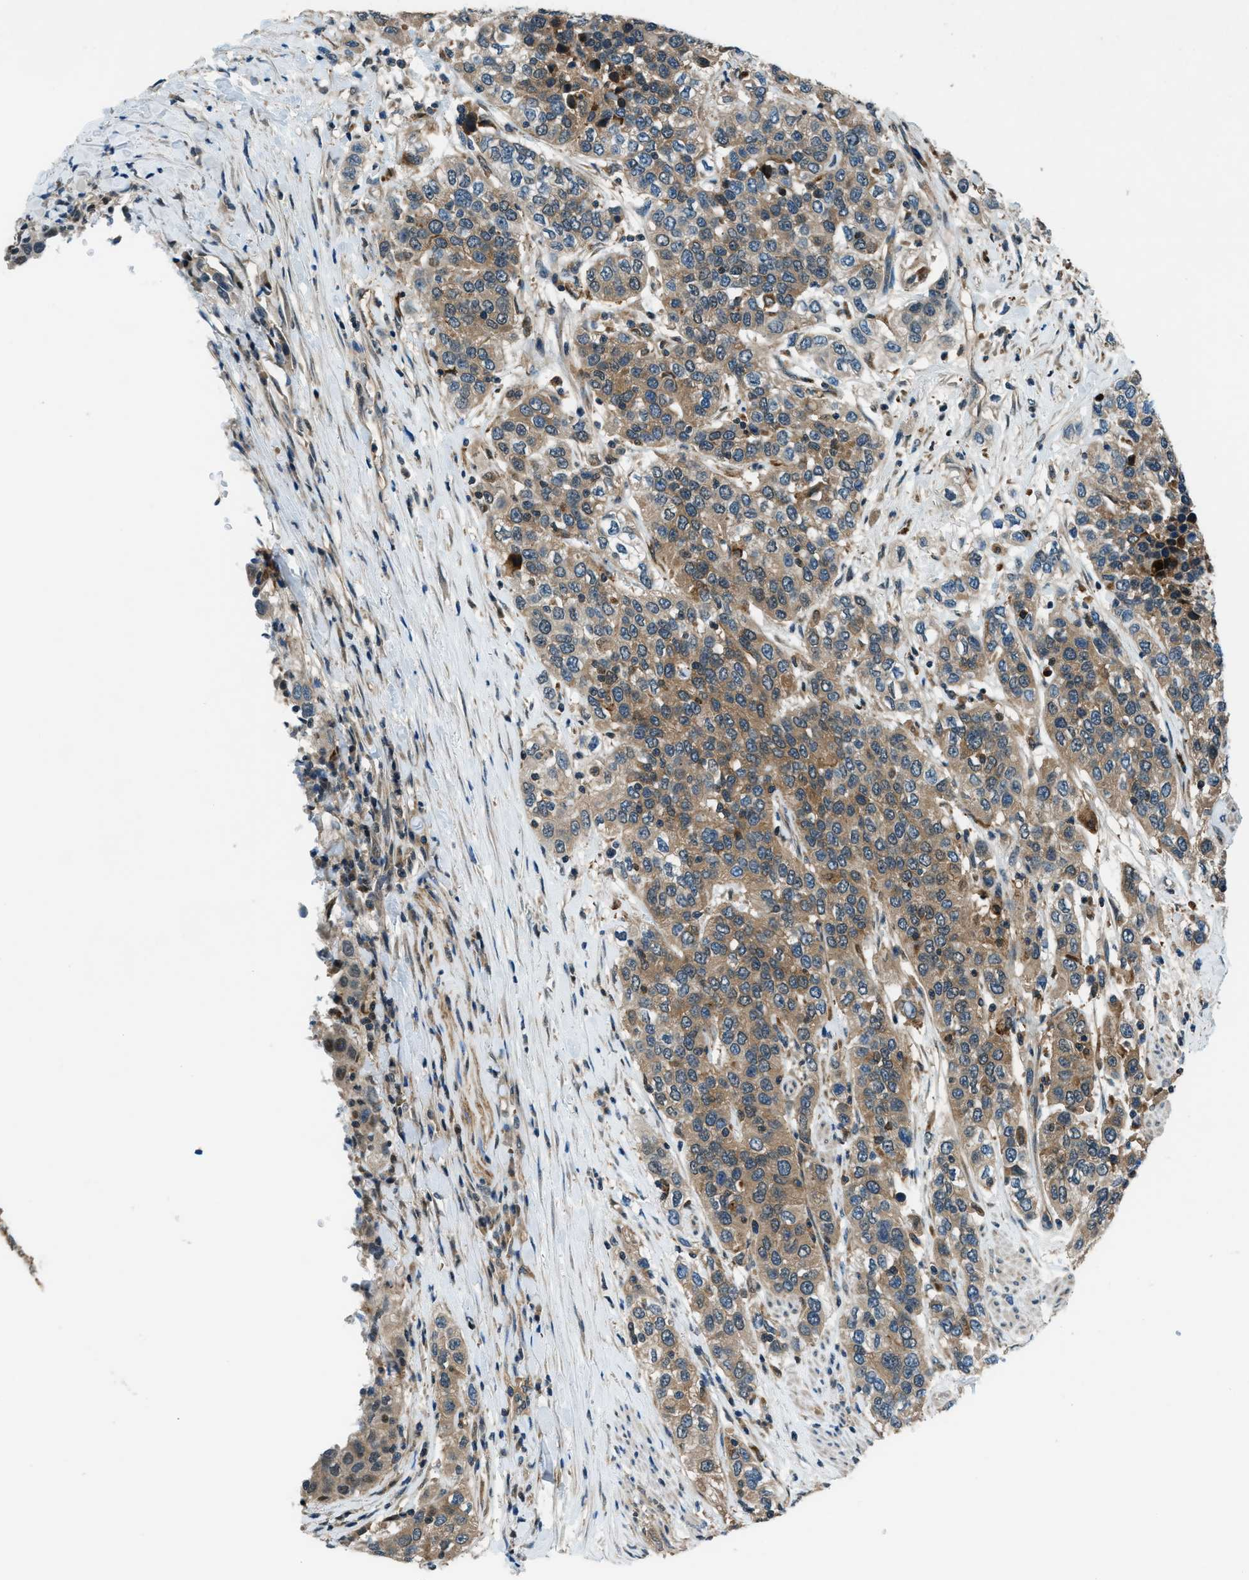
{"staining": {"intensity": "moderate", "quantity": ">75%", "location": "cytoplasmic/membranous"}, "tissue": "urothelial cancer", "cell_type": "Tumor cells", "image_type": "cancer", "snomed": [{"axis": "morphology", "description": "Urothelial carcinoma, High grade"}, {"axis": "topography", "description": "Urinary bladder"}], "caption": "Immunohistochemistry of human urothelial cancer exhibits medium levels of moderate cytoplasmic/membranous expression in about >75% of tumor cells.", "gene": "HEBP2", "patient": {"sex": "female", "age": 80}}